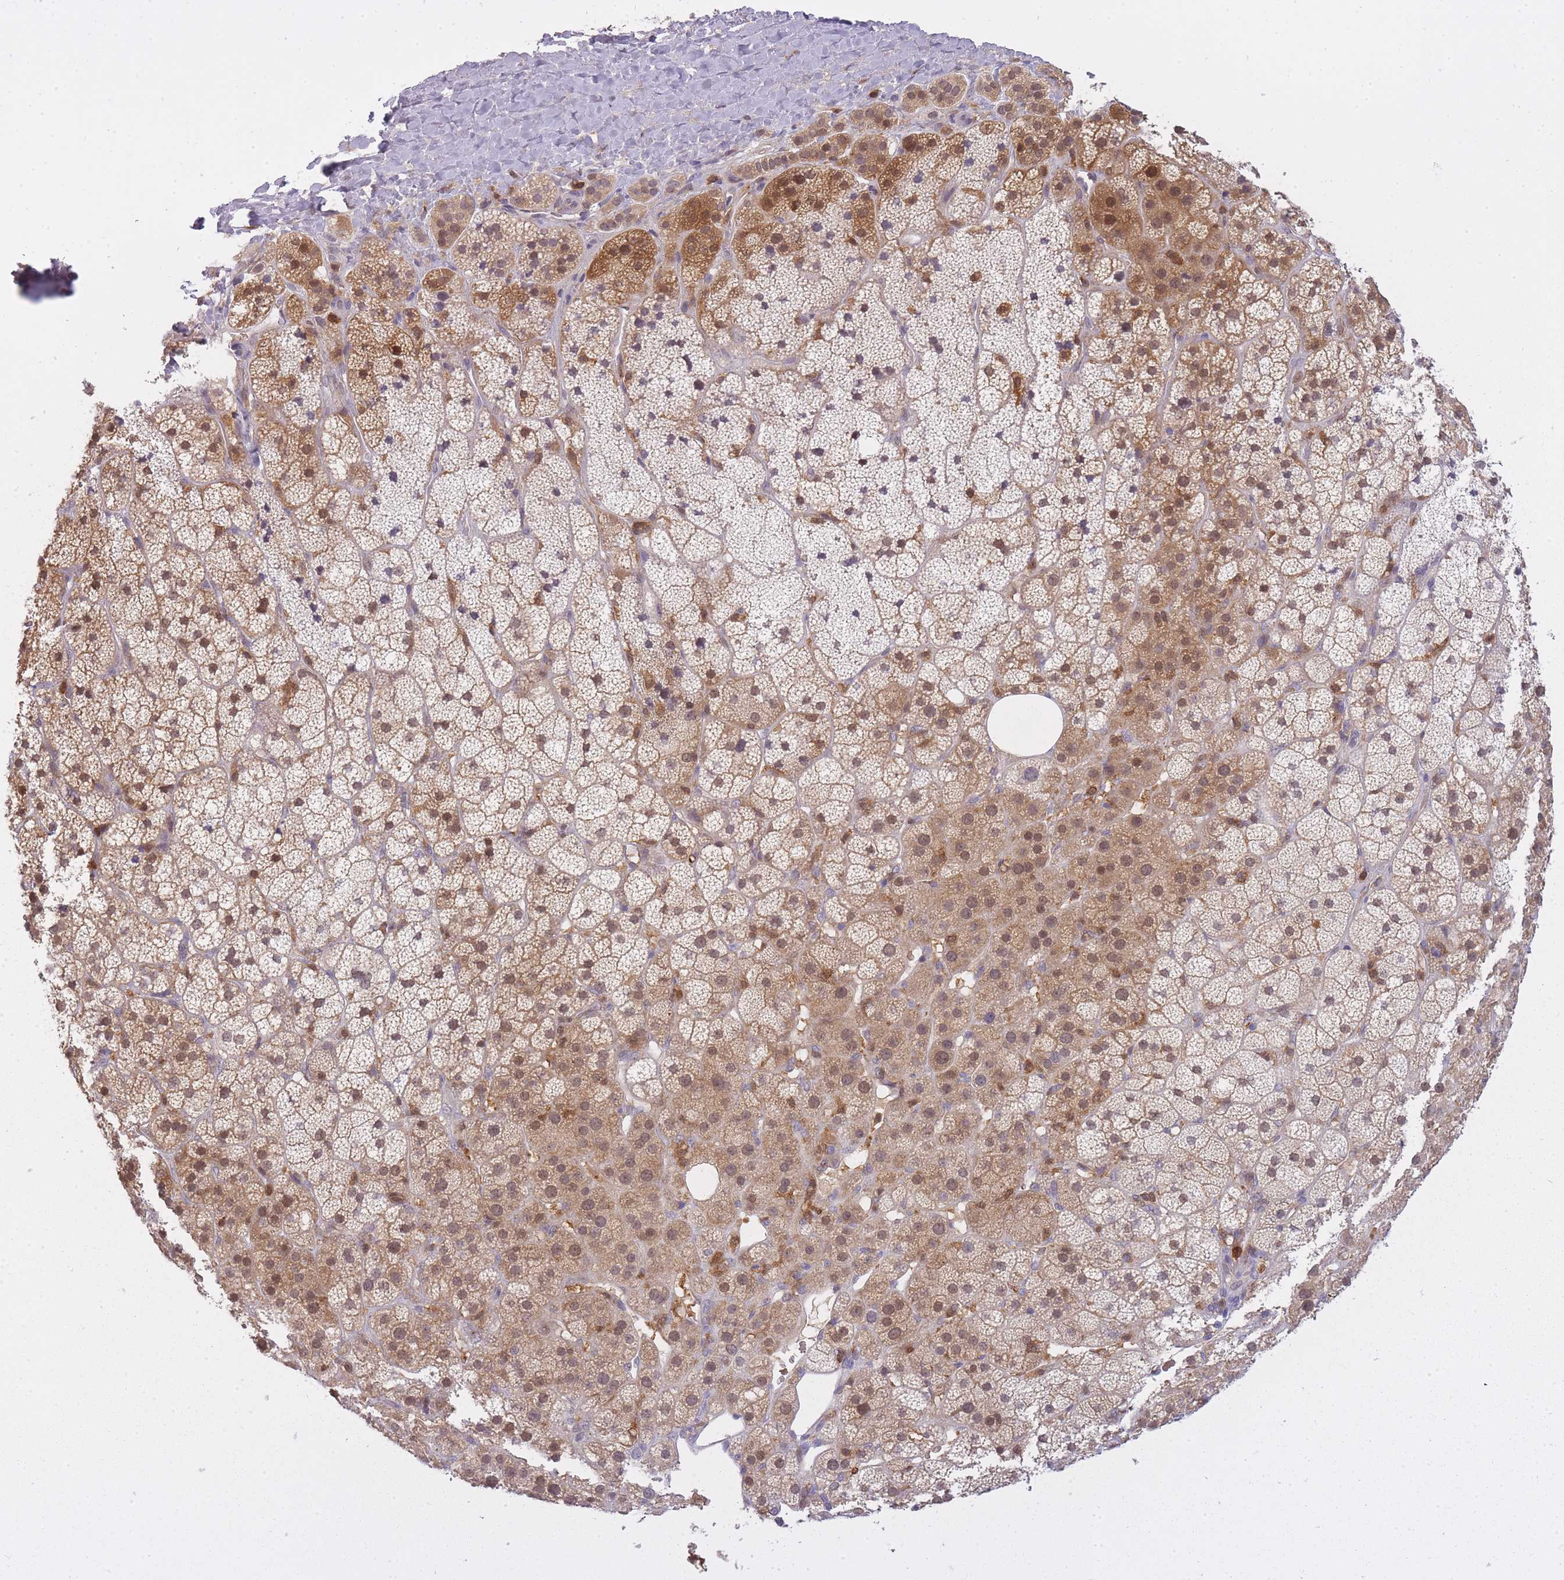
{"staining": {"intensity": "moderate", "quantity": "25%-75%", "location": "cytoplasmic/membranous,nuclear"}, "tissue": "adrenal gland", "cell_type": "Glandular cells", "image_type": "normal", "snomed": [{"axis": "morphology", "description": "Normal tissue, NOS"}, {"axis": "topography", "description": "Adrenal gland"}], "caption": "Glandular cells exhibit moderate cytoplasmic/membranous,nuclear expression in about 25%-75% of cells in normal adrenal gland. The staining is performed using DAB brown chromogen to label protein expression. The nuclei are counter-stained blue using hematoxylin.", "gene": "CXorf38", "patient": {"sex": "female", "age": 70}}